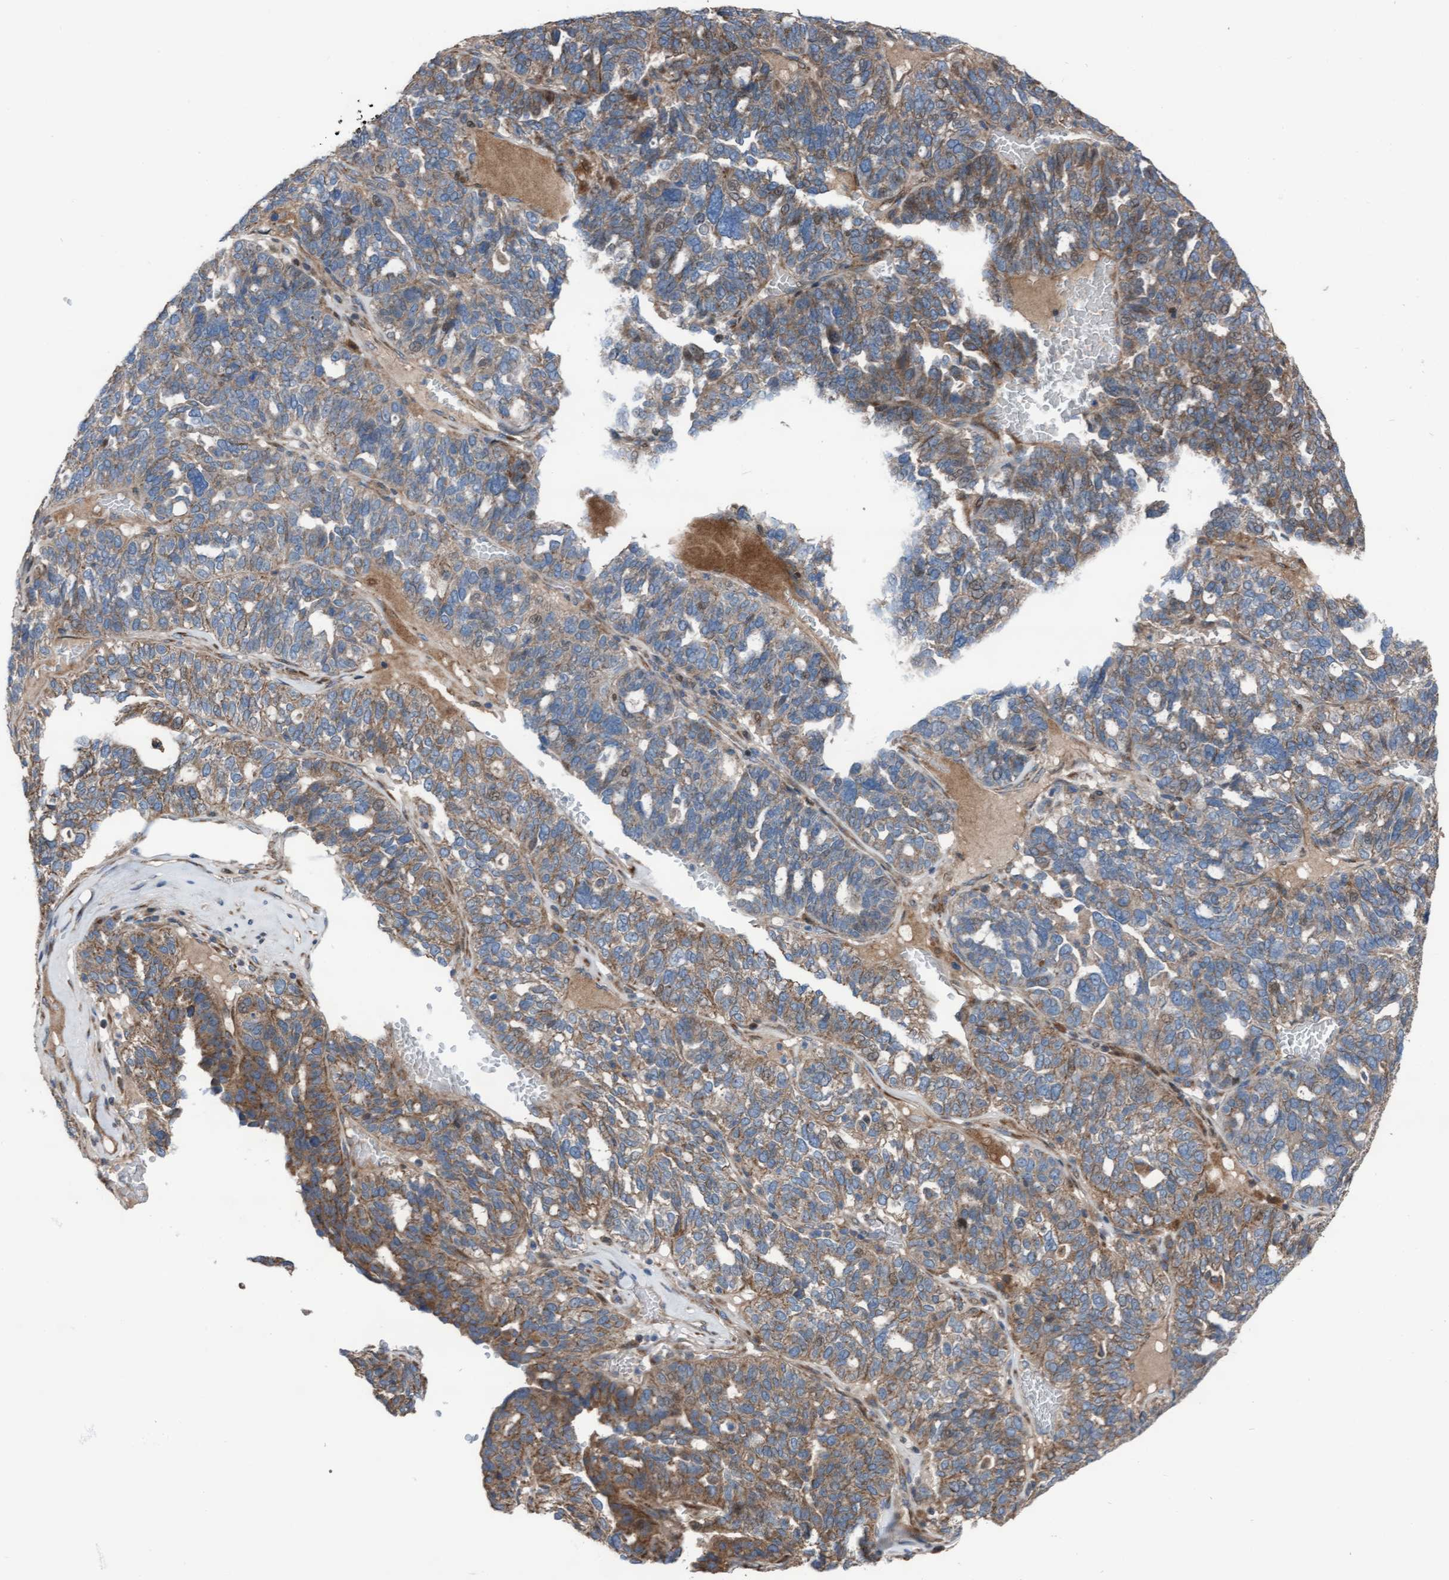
{"staining": {"intensity": "weak", "quantity": ">75%", "location": "cytoplasmic/membranous"}, "tissue": "ovarian cancer", "cell_type": "Tumor cells", "image_type": "cancer", "snomed": [{"axis": "morphology", "description": "Cystadenocarcinoma, serous, NOS"}, {"axis": "topography", "description": "Ovary"}], "caption": "High-magnification brightfield microscopy of ovarian cancer stained with DAB (brown) and counterstained with hematoxylin (blue). tumor cells exhibit weak cytoplasmic/membranous expression is present in about>75% of cells.", "gene": "KLHL26", "patient": {"sex": "female", "age": 59}}